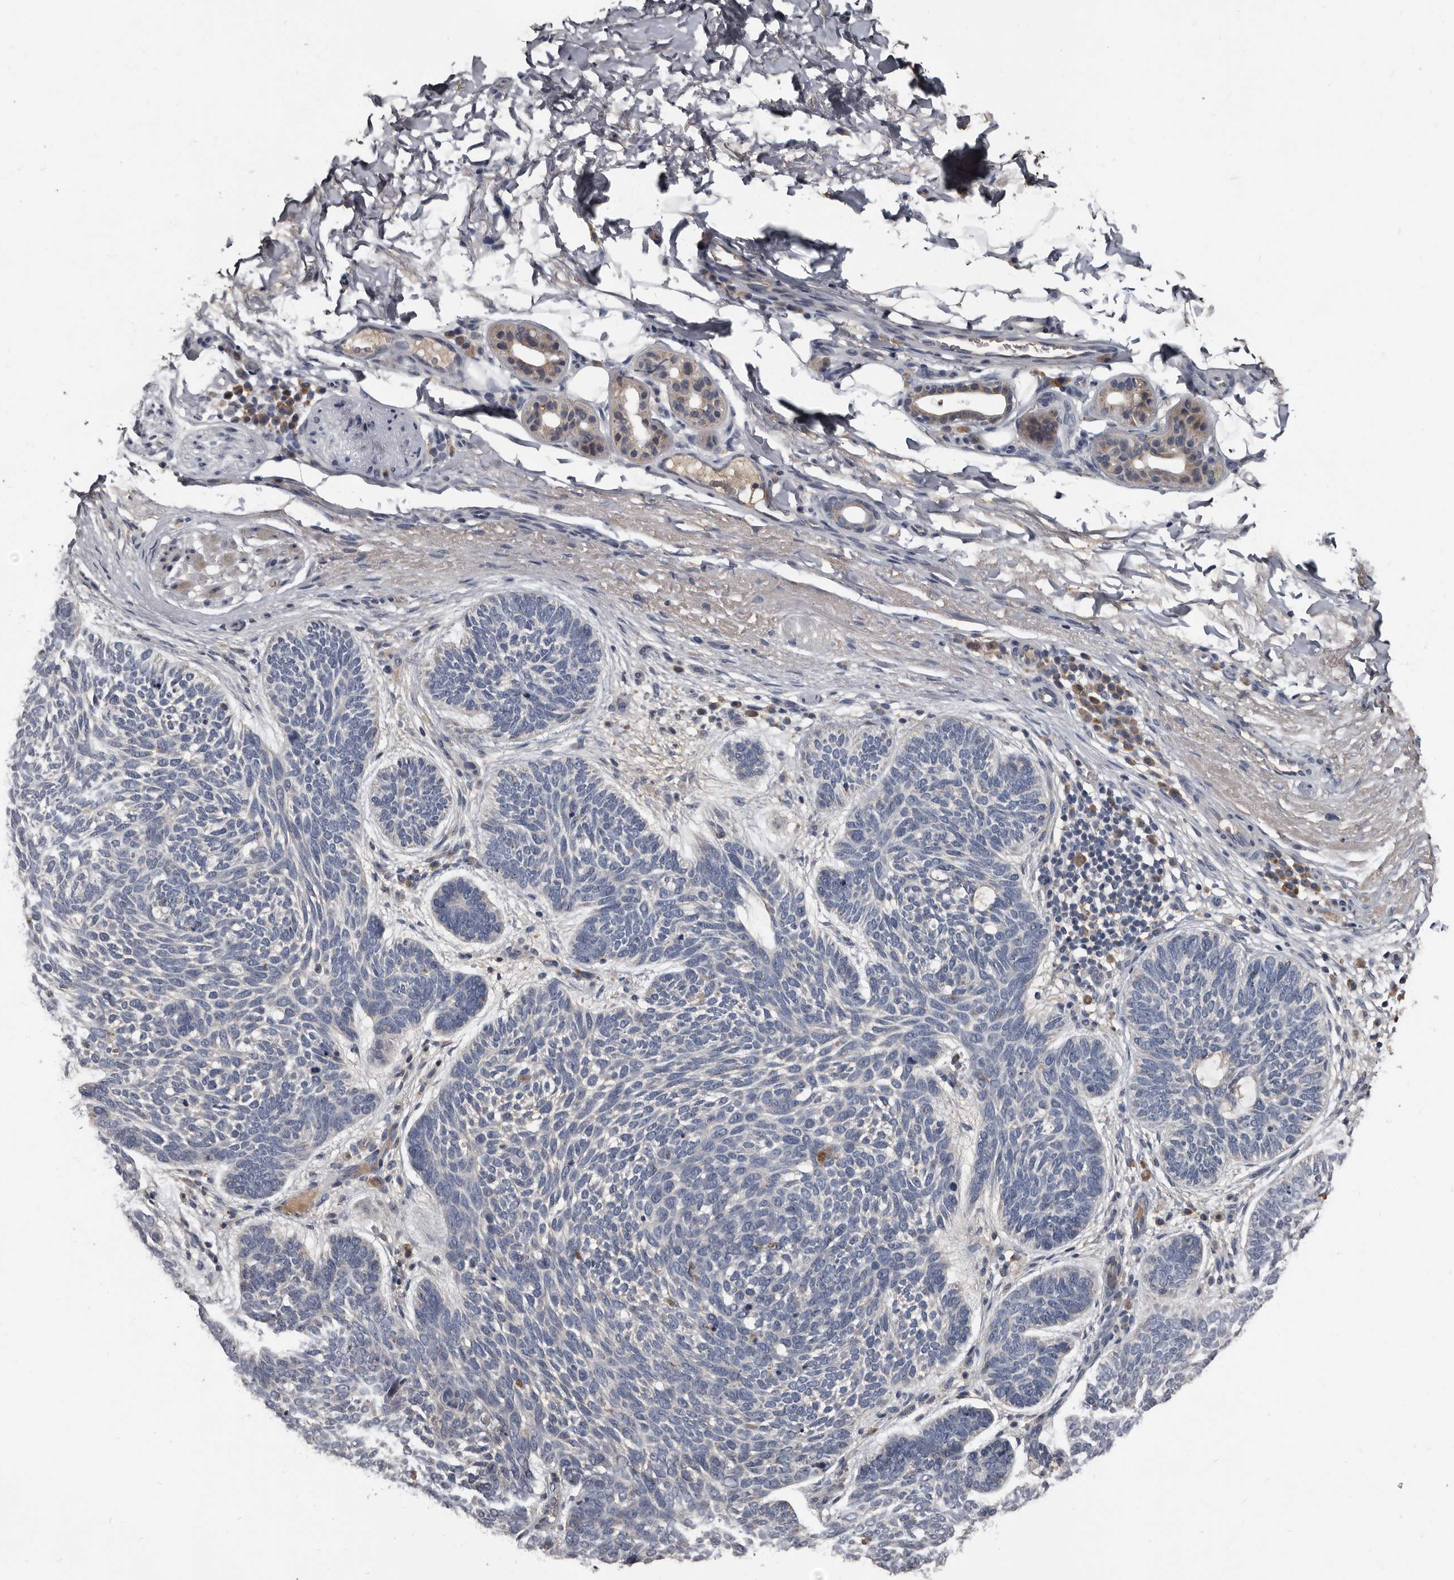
{"staining": {"intensity": "negative", "quantity": "none", "location": "none"}, "tissue": "skin cancer", "cell_type": "Tumor cells", "image_type": "cancer", "snomed": [{"axis": "morphology", "description": "Basal cell carcinoma"}, {"axis": "topography", "description": "Skin"}], "caption": "There is no significant staining in tumor cells of skin cancer. (DAB (3,3'-diaminobenzidine) immunohistochemistry, high magnification).", "gene": "GREB1", "patient": {"sex": "female", "age": 85}}